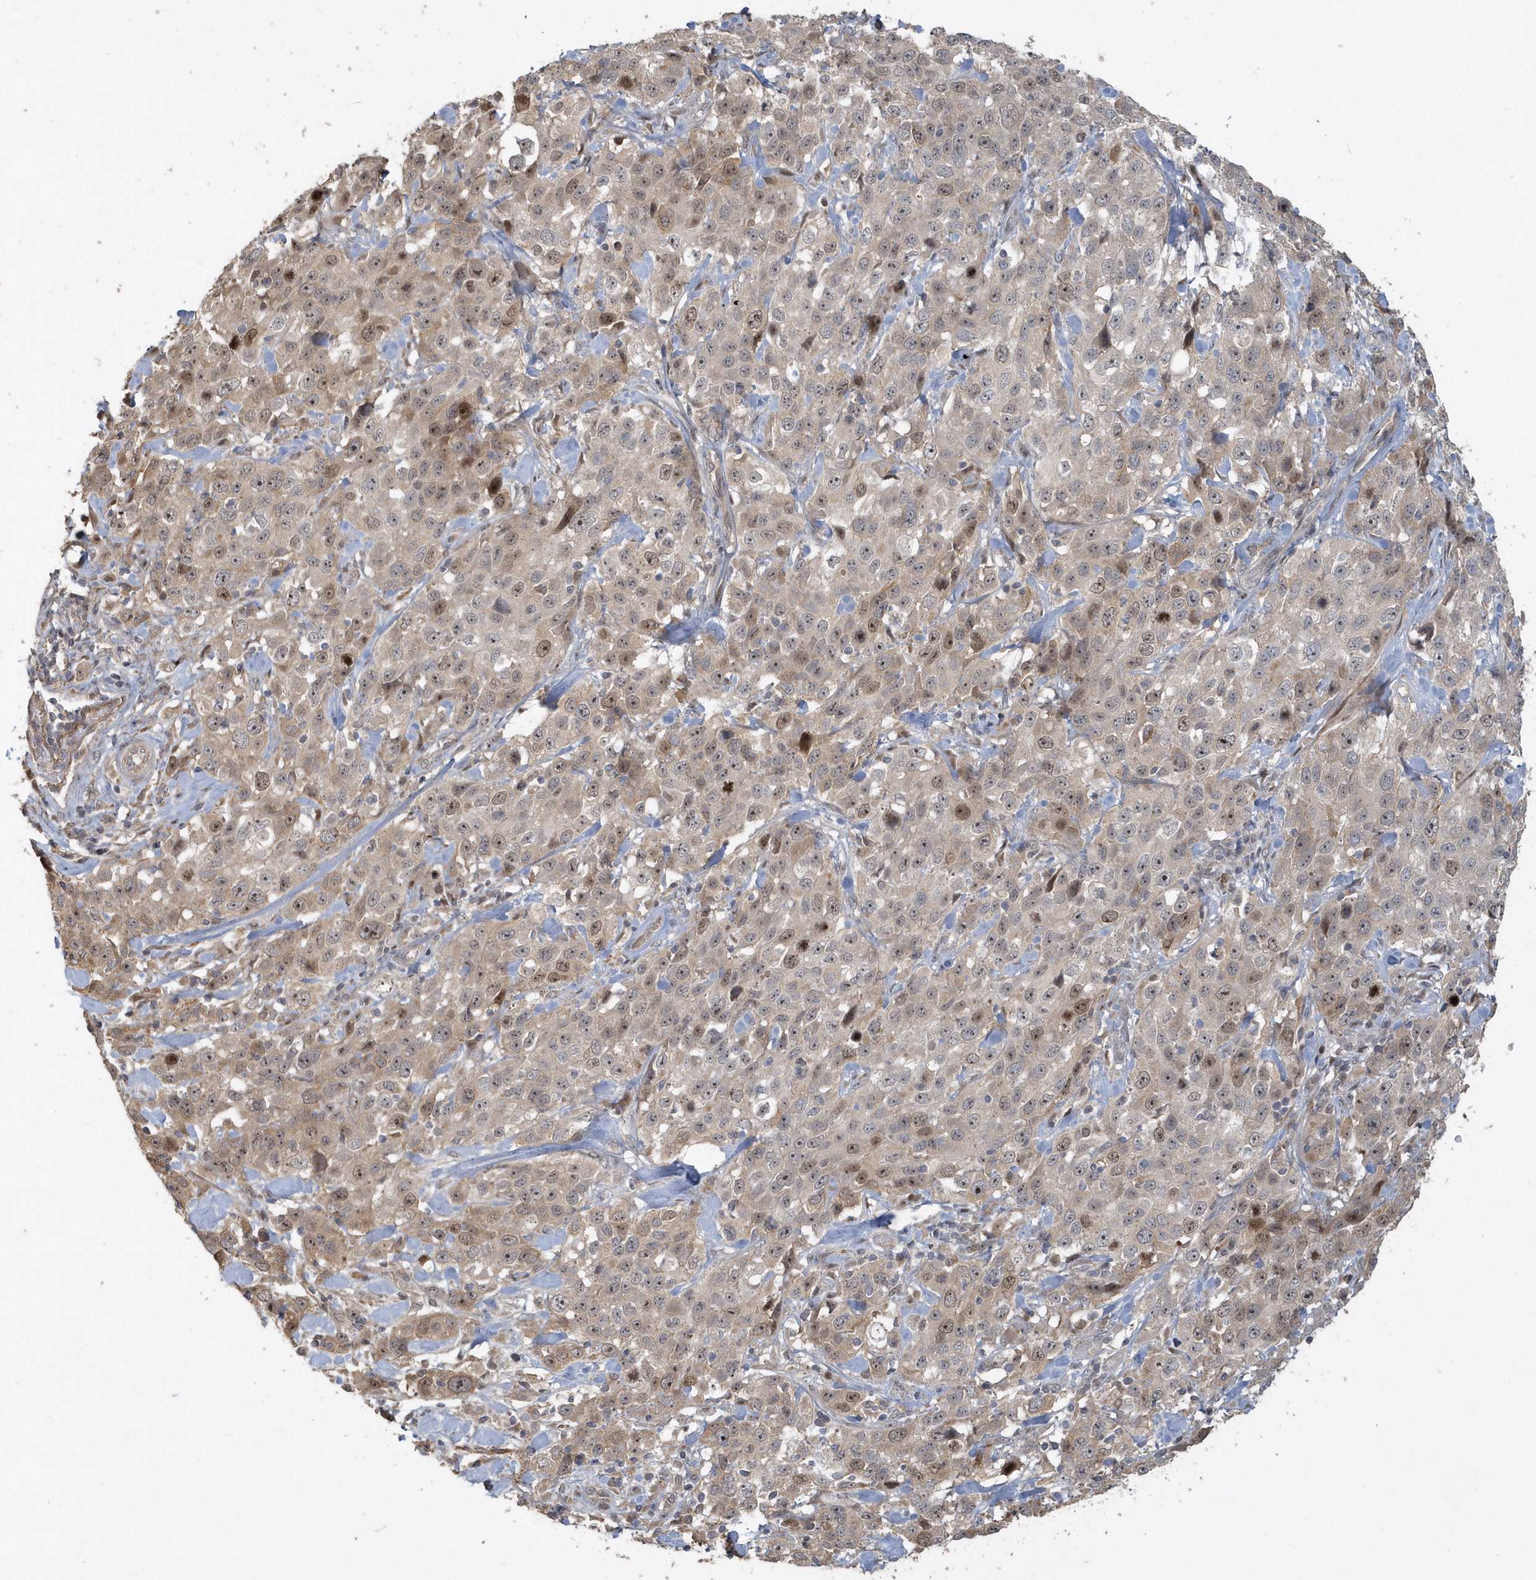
{"staining": {"intensity": "weak", "quantity": ">75%", "location": "nuclear"}, "tissue": "stomach cancer", "cell_type": "Tumor cells", "image_type": "cancer", "snomed": [{"axis": "morphology", "description": "Normal tissue, NOS"}, {"axis": "morphology", "description": "Adenocarcinoma, NOS"}, {"axis": "topography", "description": "Lymph node"}, {"axis": "topography", "description": "Stomach"}], "caption": "There is low levels of weak nuclear expression in tumor cells of adenocarcinoma (stomach), as demonstrated by immunohistochemical staining (brown color).", "gene": "TRAIP", "patient": {"sex": "male", "age": 48}}